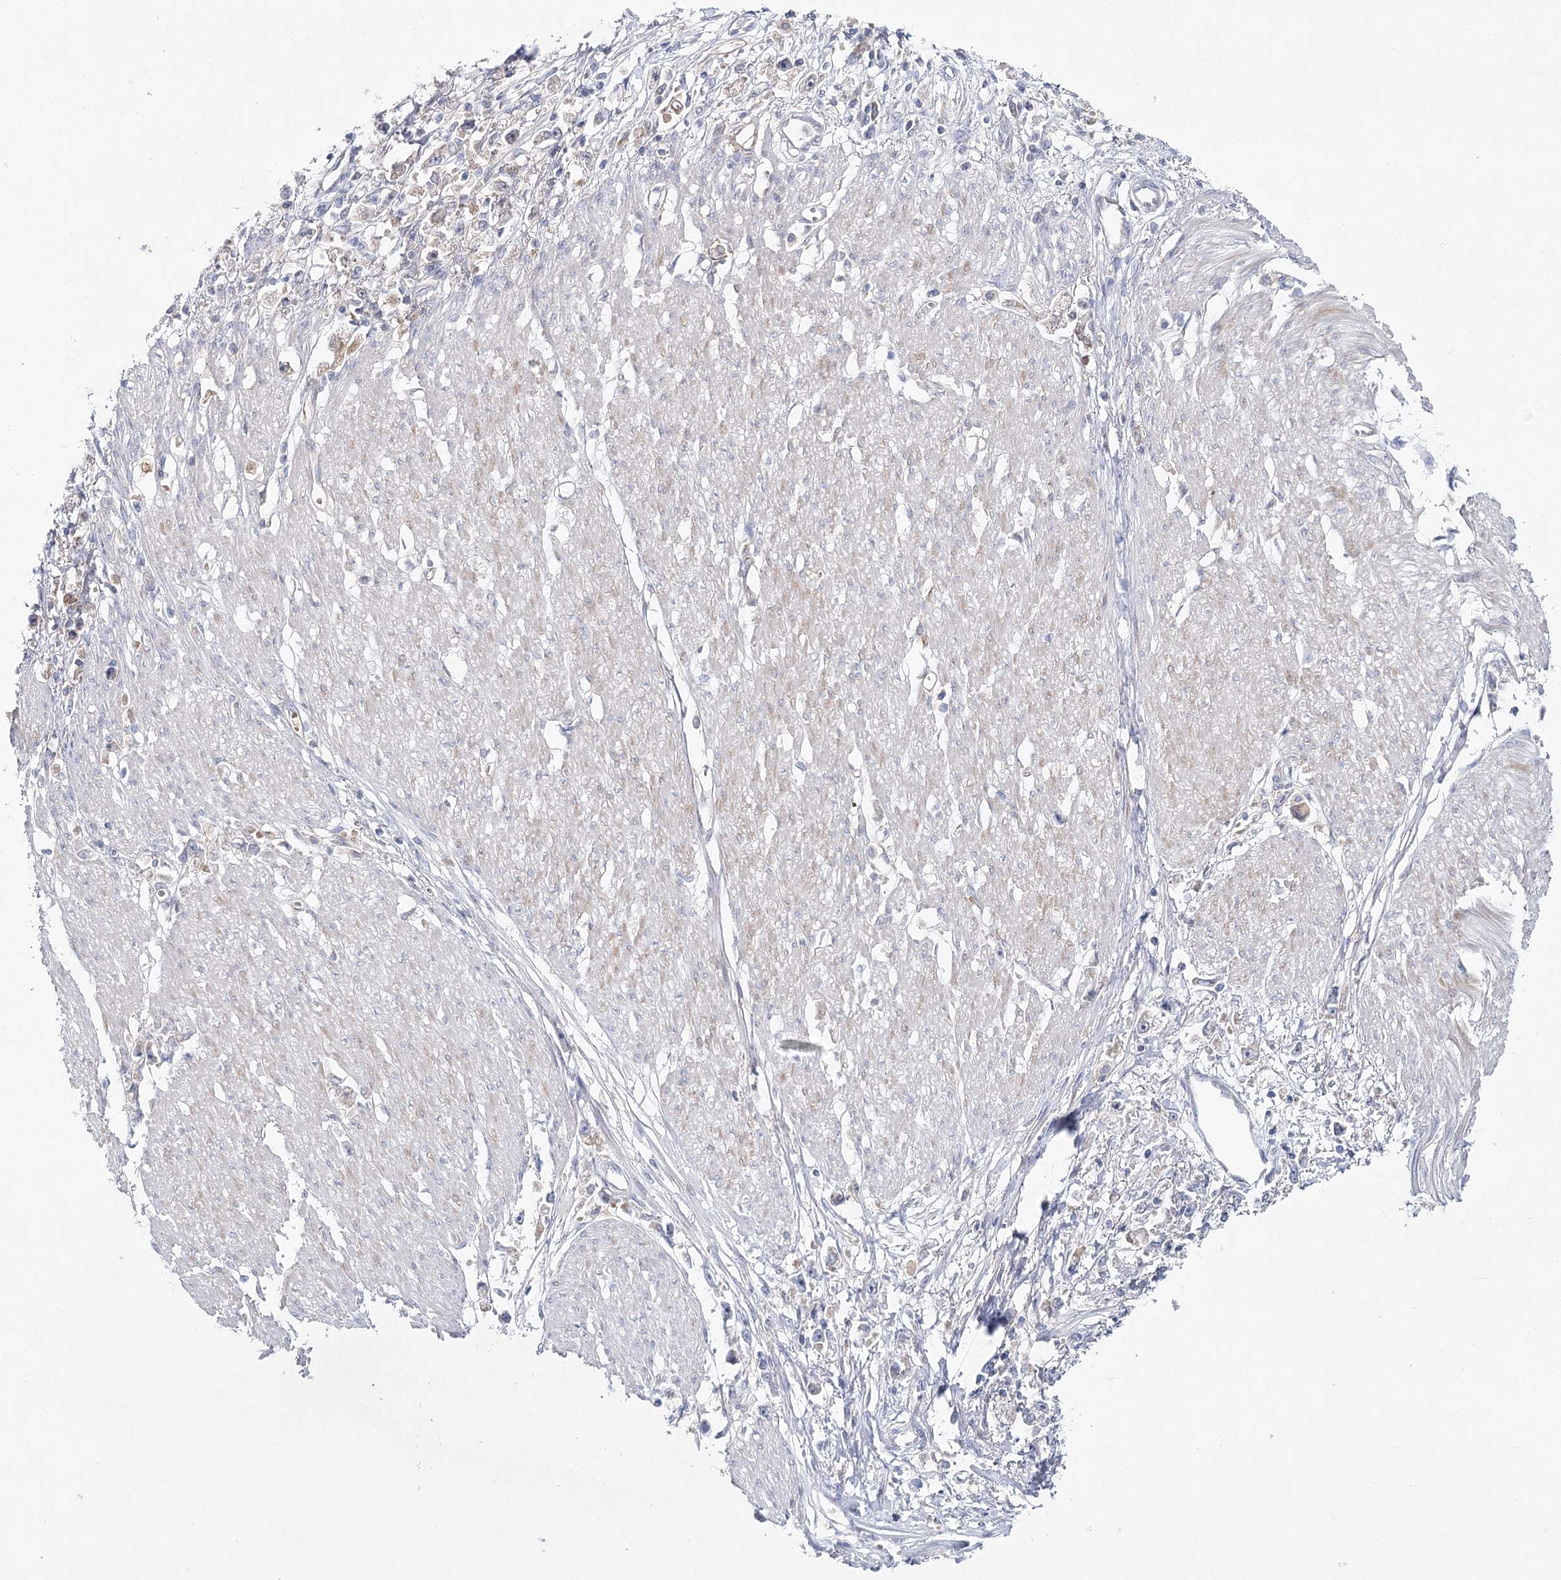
{"staining": {"intensity": "negative", "quantity": "none", "location": "none"}, "tissue": "stomach cancer", "cell_type": "Tumor cells", "image_type": "cancer", "snomed": [{"axis": "morphology", "description": "Adenocarcinoma, NOS"}, {"axis": "topography", "description": "Stomach"}], "caption": "High power microscopy photomicrograph of an immunohistochemistry (IHC) micrograph of stomach adenocarcinoma, revealing no significant positivity in tumor cells.", "gene": "LRRC14B", "patient": {"sex": "female", "age": 59}}